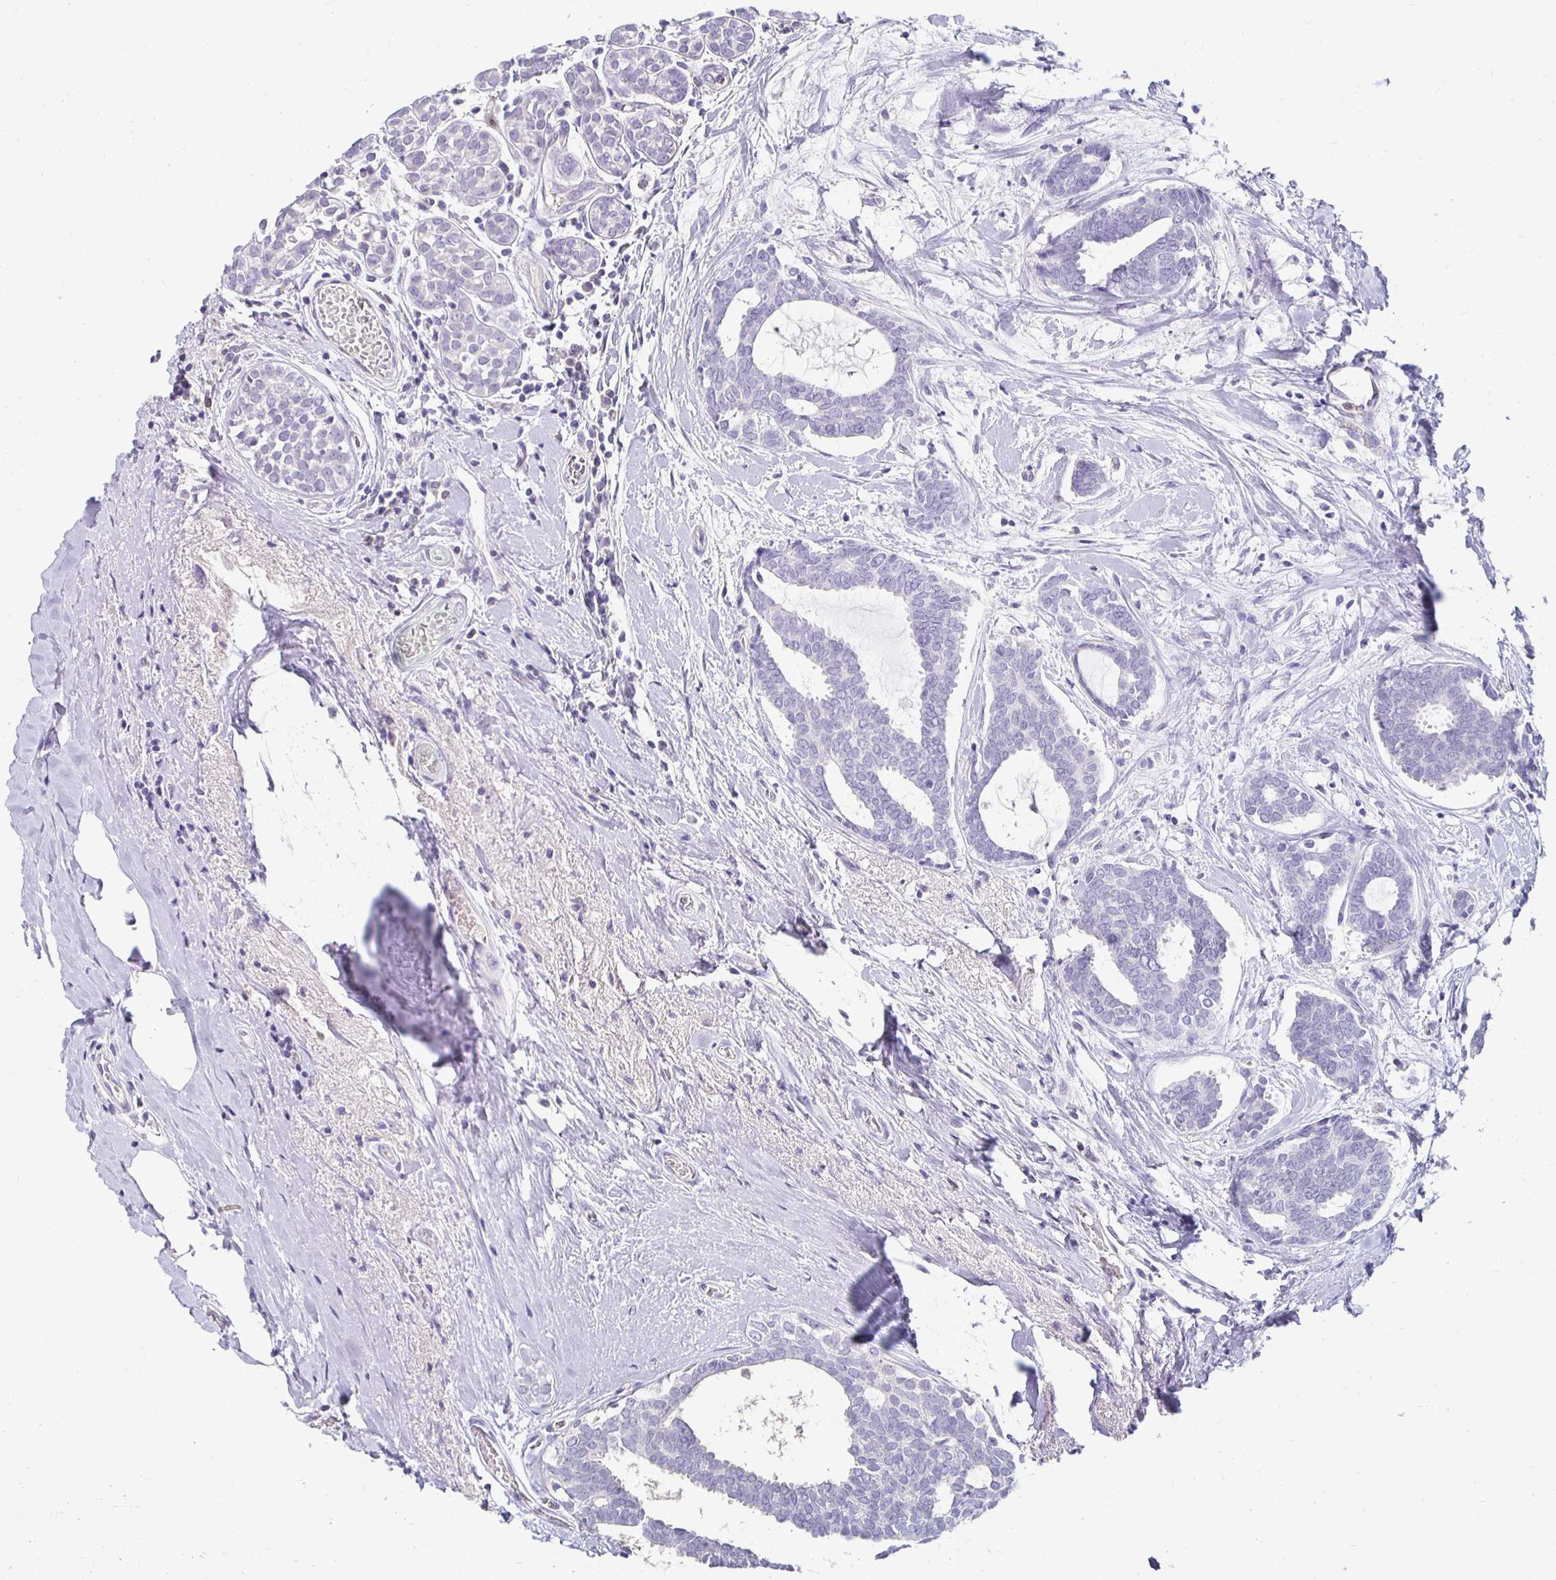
{"staining": {"intensity": "negative", "quantity": "none", "location": "none"}, "tissue": "breast cancer", "cell_type": "Tumor cells", "image_type": "cancer", "snomed": [{"axis": "morphology", "description": "Intraductal carcinoma, in situ"}, {"axis": "morphology", "description": "Duct carcinoma"}, {"axis": "morphology", "description": "Lobular carcinoma, in situ"}, {"axis": "topography", "description": "Breast"}], "caption": "Breast cancer (intraductal carcinoma,  in situ) was stained to show a protein in brown. There is no significant staining in tumor cells.", "gene": "GK2", "patient": {"sex": "female", "age": 44}}